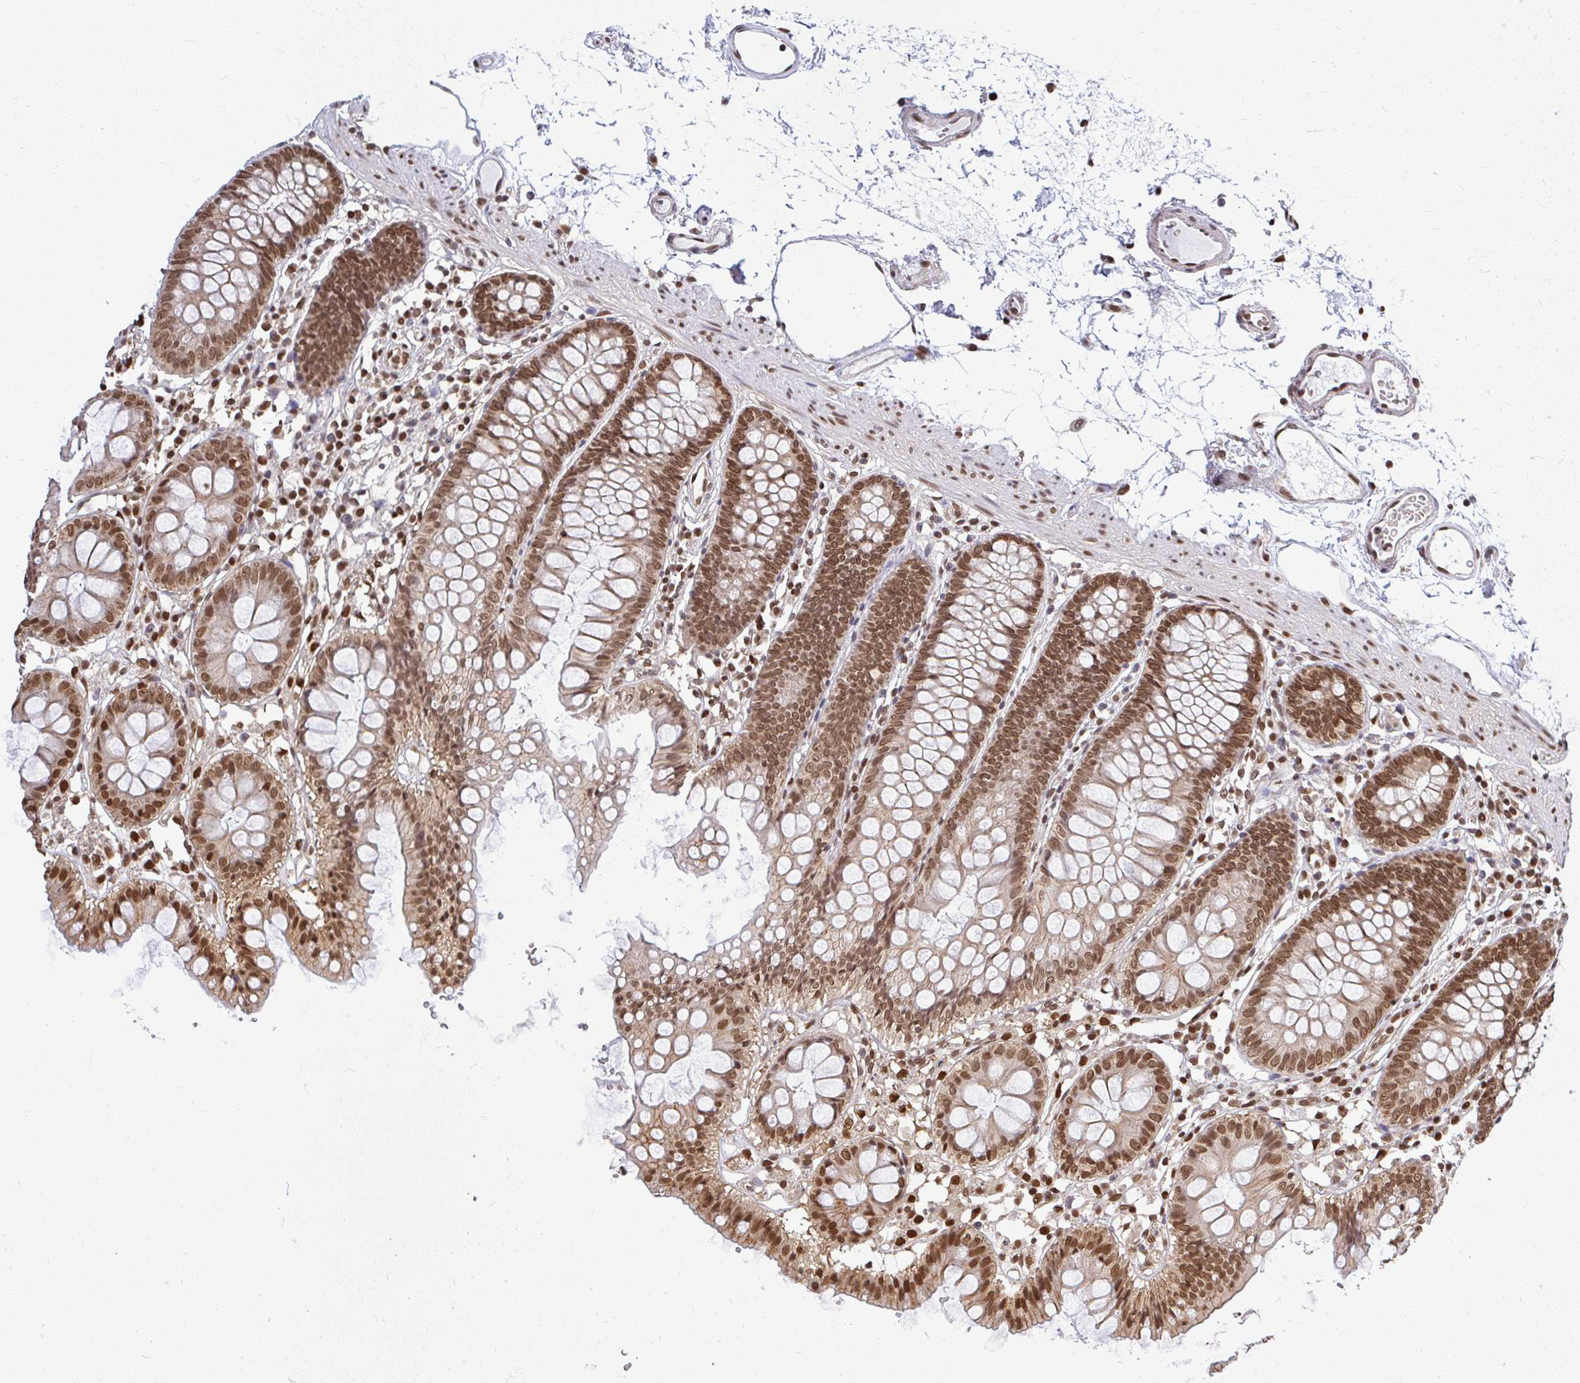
{"staining": {"intensity": "moderate", "quantity": ">75%", "location": "nuclear"}, "tissue": "colon", "cell_type": "Endothelial cells", "image_type": "normal", "snomed": [{"axis": "morphology", "description": "Normal tissue, NOS"}, {"axis": "topography", "description": "Colon"}], "caption": "Protein expression analysis of benign human colon reveals moderate nuclear positivity in approximately >75% of endothelial cells.", "gene": "XPO1", "patient": {"sex": "female", "age": 84}}